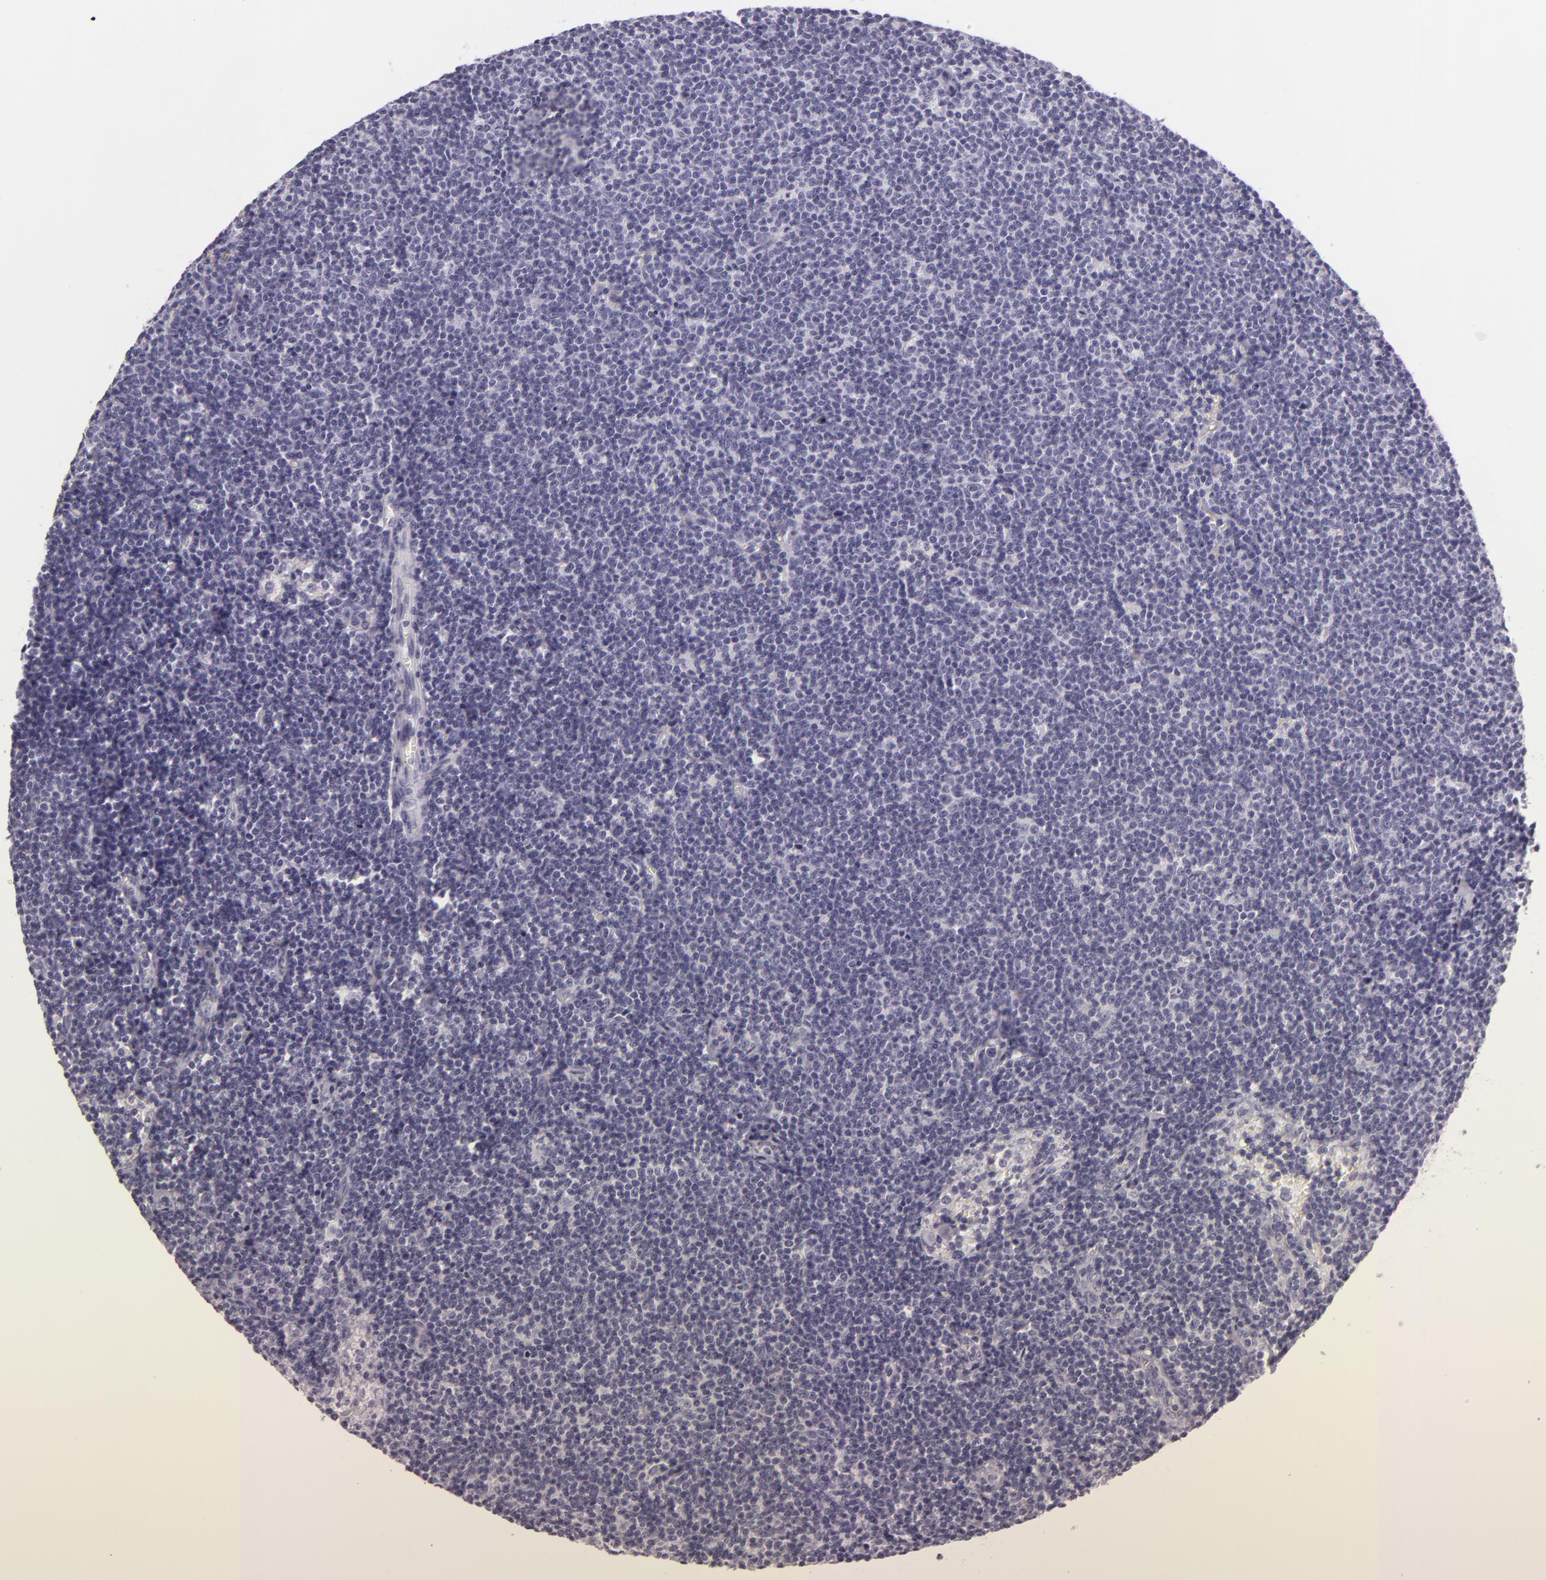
{"staining": {"intensity": "negative", "quantity": "none", "location": "none"}, "tissue": "lymphoma", "cell_type": "Tumor cells", "image_type": "cancer", "snomed": [{"axis": "morphology", "description": "Malignant lymphoma, non-Hodgkin's type, Low grade"}, {"axis": "topography", "description": "Lymph node"}], "caption": "This is an immunohistochemistry image of human lymphoma. There is no expression in tumor cells.", "gene": "DLG4", "patient": {"sex": "male", "age": 65}}